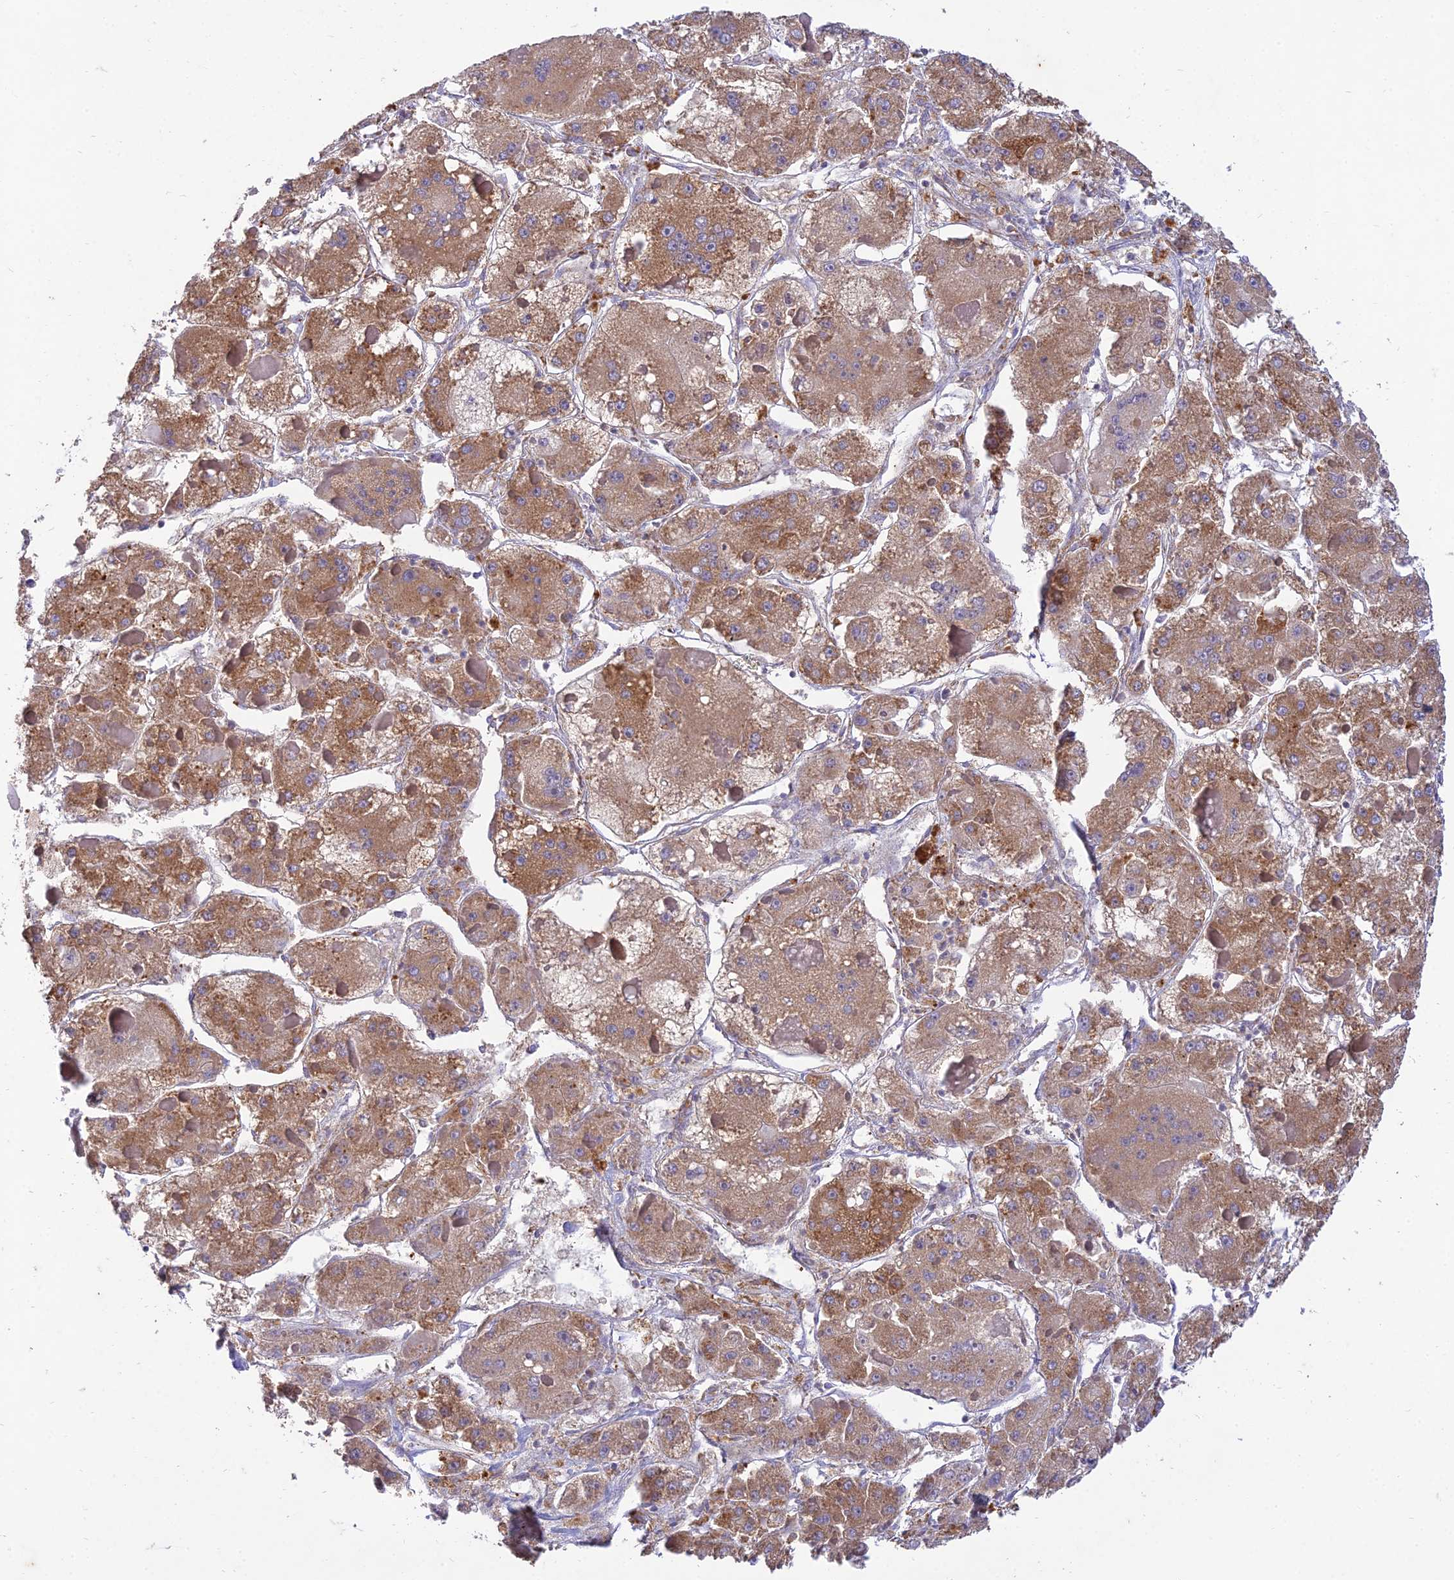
{"staining": {"intensity": "moderate", "quantity": ">75%", "location": "cytoplasmic/membranous"}, "tissue": "liver cancer", "cell_type": "Tumor cells", "image_type": "cancer", "snomed": [{"axis": "morphology", "description": "Carcinoma, Hepatocellular, NOS"}, {"axis": "topography", "description": "Liver"}], "caption": "A medium amount of moderate cytoplasmic/membranous staining is identified in about >75% of tumor cells in hepatocellular carcinoma (liver) tissue.", "gene": "NXNL2", "patient": {"sex": "female", "age": 73}}